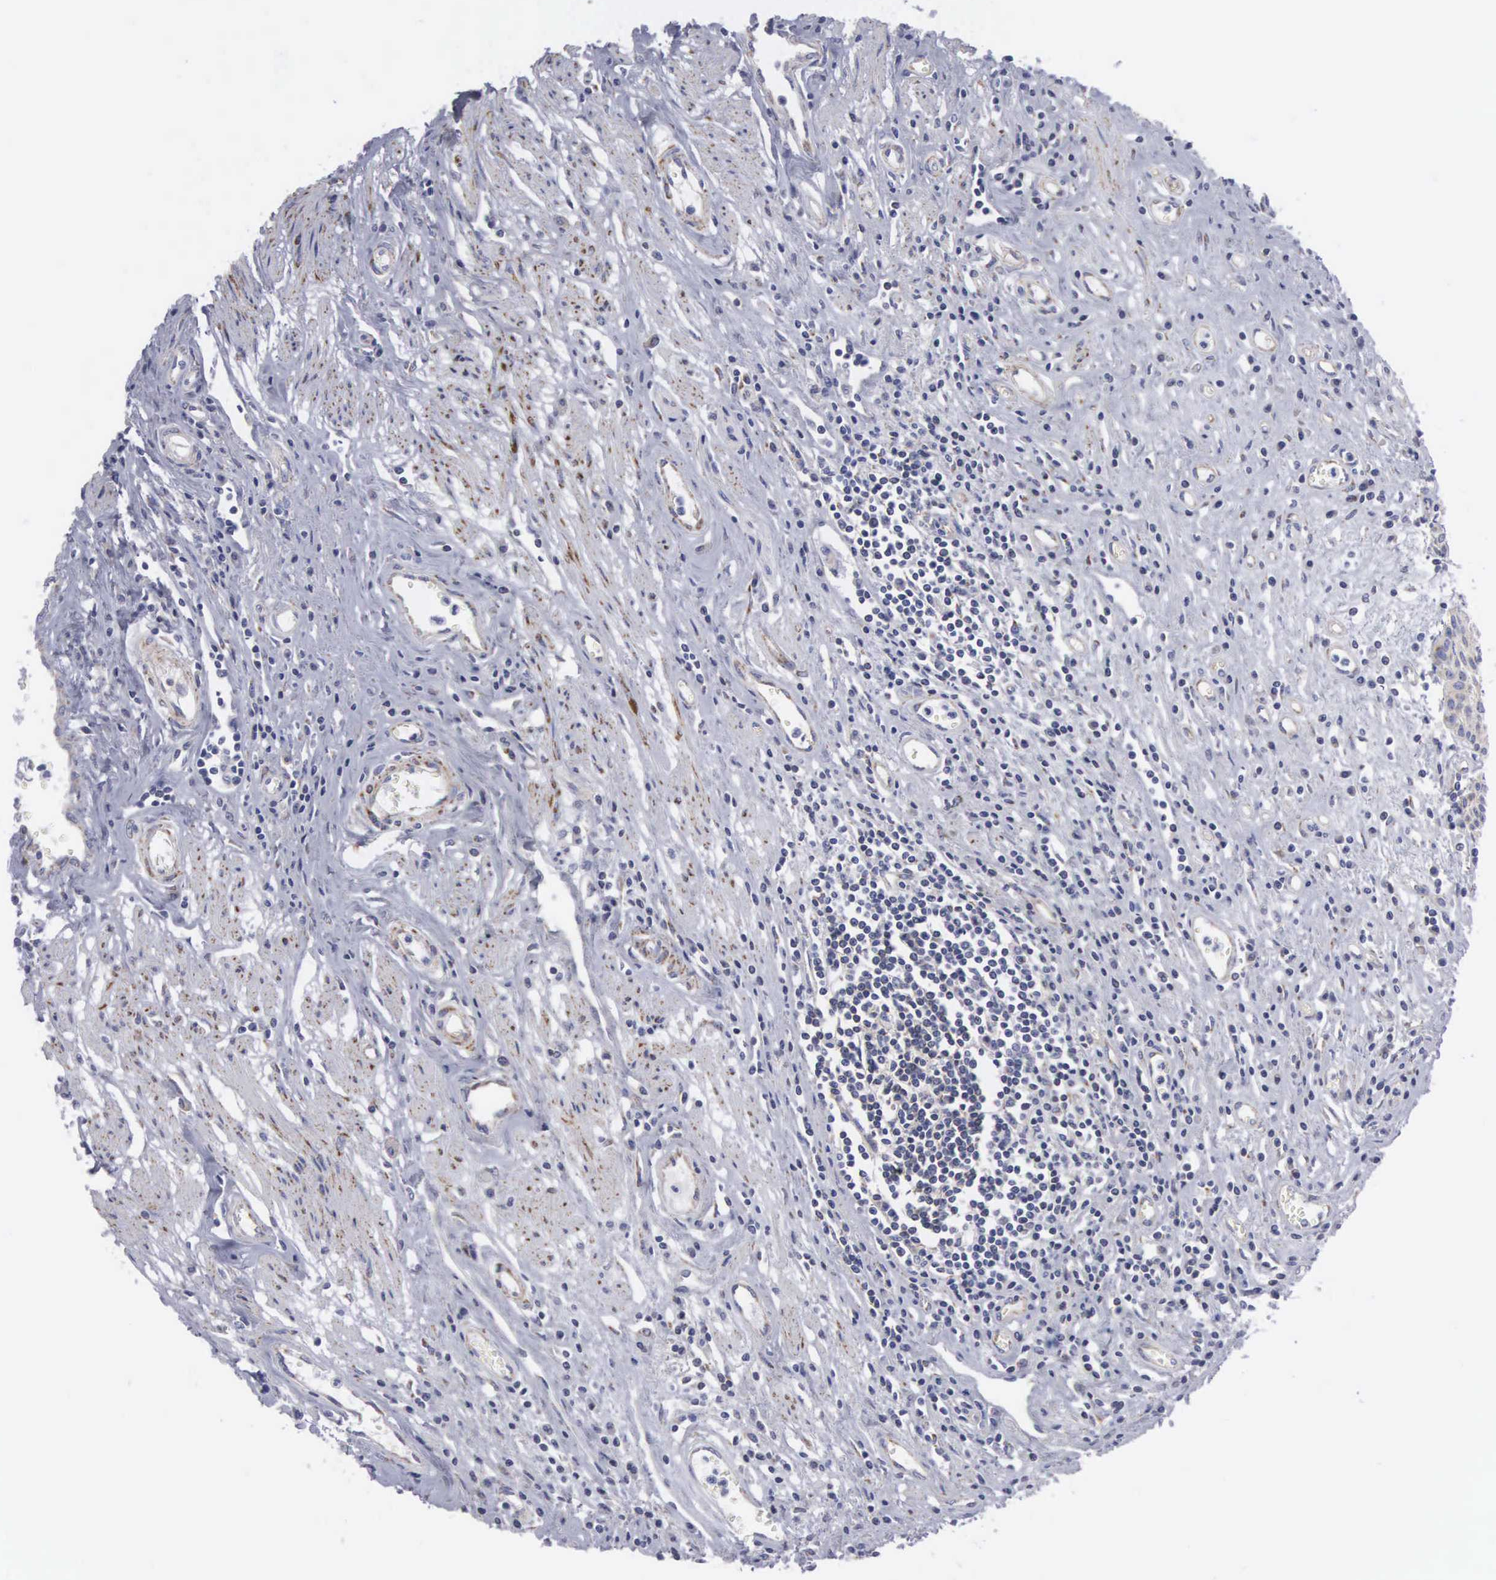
{"staining": {"intensity": "moderate", "quantity": ">75%", "location": "cytoplasmic/membranous"}, "tissue": "urinary bladder", "cell_type": "Urothelial cells", "image_type": "normal", "snomed": [{"axis": "morphology", "description": "Normal tissue, NOS"}, {"axis": "topography", "description": "Urinary bladder"}], "caption": "Unremarkable urinary bladder was stained to show a protein in brown. There is medium levels of moderate cytoplasmic/membranous positivity in about >75% of urothelial cells.", "gene": "APOOL", "patient": {"sex": "female", "age": 39}}